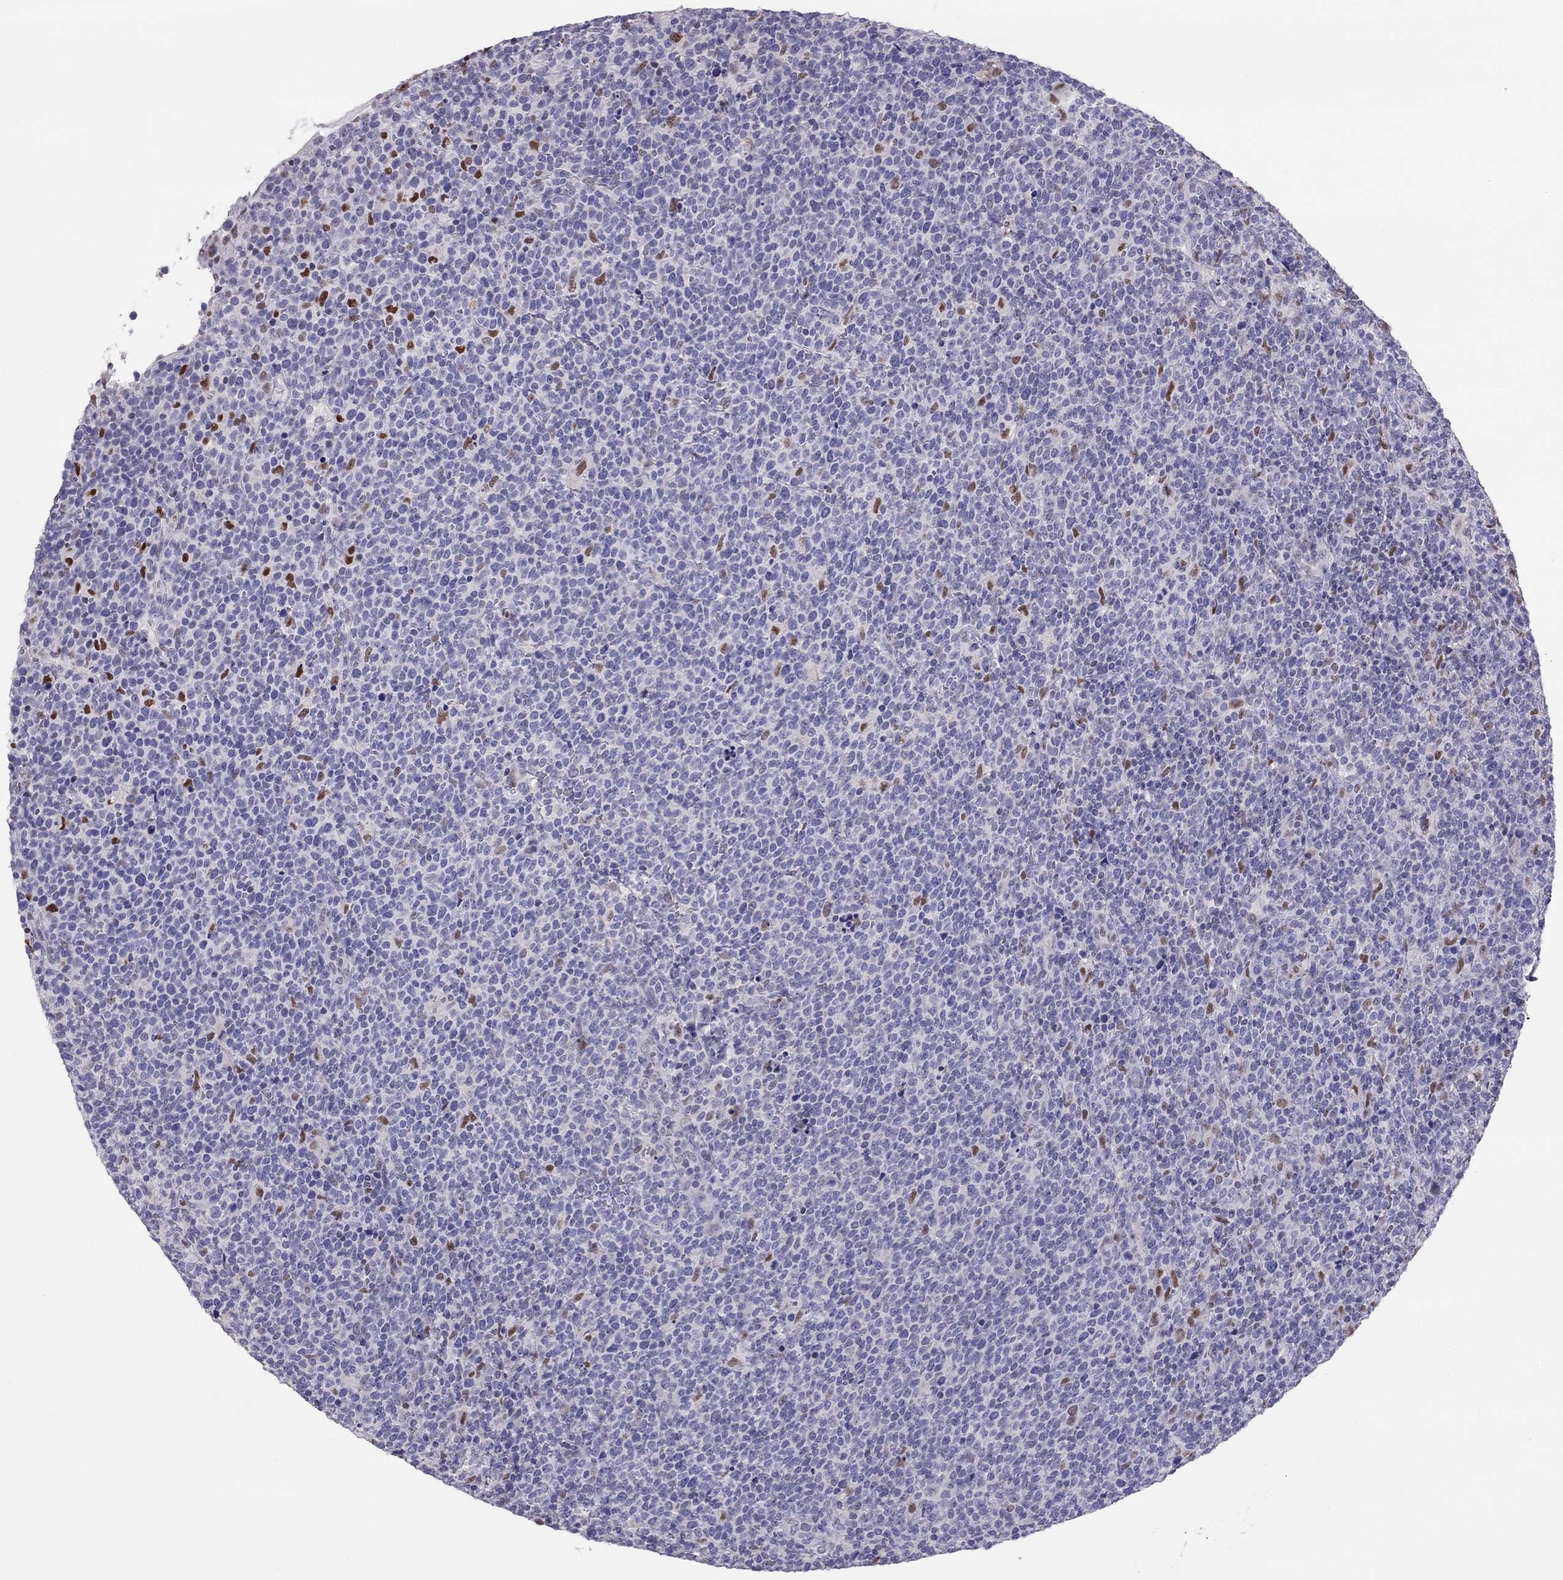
{"staining": {"intensity": "negative", "quantity": "none", "location": "none"}, "tissue": "lymphoma", "cell_type": "Tumor cells", "image_type": "cancer", "snomed": [{"axis": "morphology", "description": "Malignant lymphoma, non-Hodgkin's type, High grade"}, {"axis": "topography", "description": "Lymph node"}], "caption": "Tumor cells are negative for brown protein staining in high-grade malignant lymphoma, non-Hodgkin's type. (DAB immunohistochemistry (IHC) visualized using brightfield microscopy, high magnification).", "gene": "SPINT3", "patient": {"sex": "male", "age": 61}}